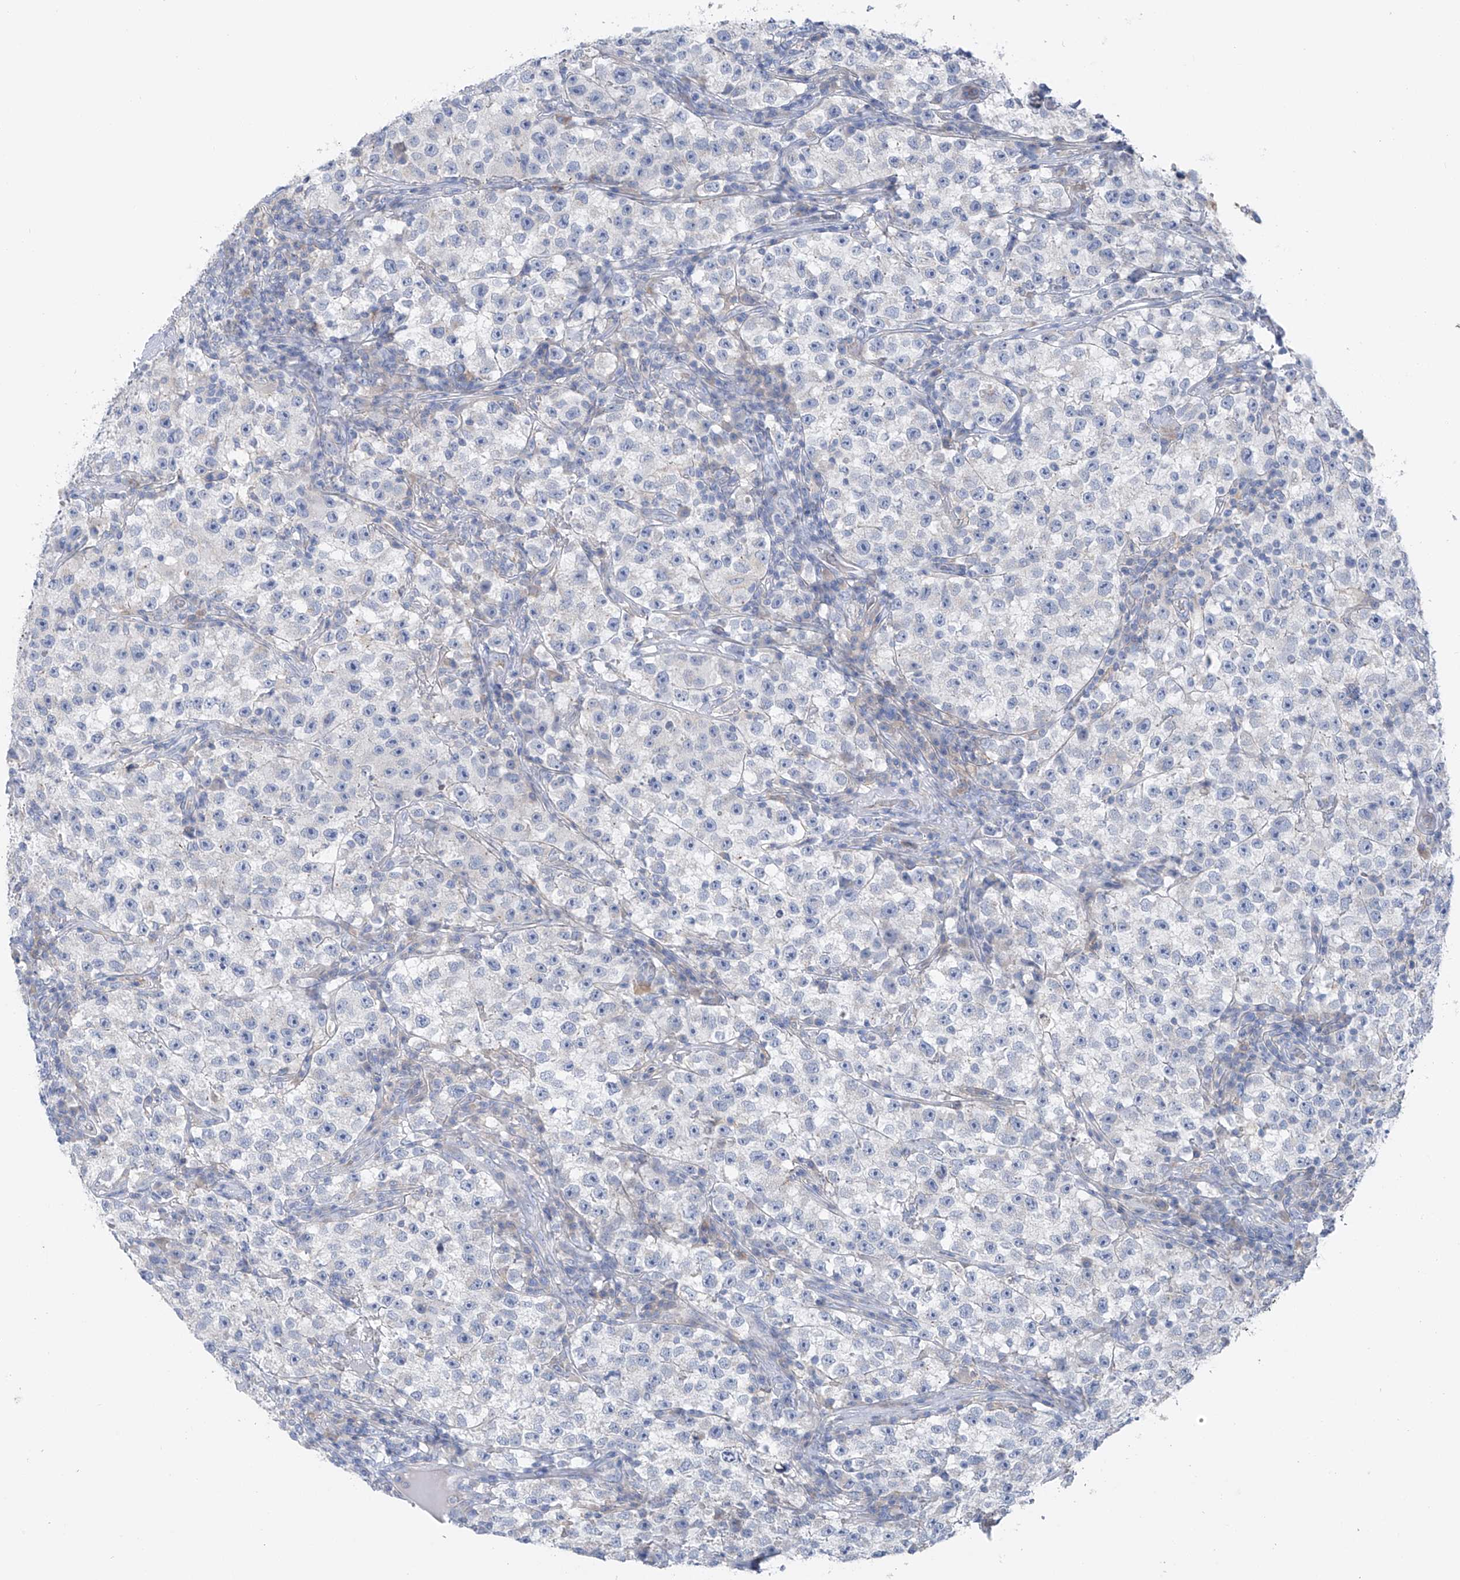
{"staining": {"intensity": "negative", "quantity": "none", "location": "none"}, "tissue": "testis cancer", "cell_type": "Tumor cells", "image_type": "cancer", "snomed": [{"axis": "morphology", "description": "Seminoma, NOS"}, {"axis": "topography", "description": "Testis"}], "caption": "Immunohistochemistry photomicrograph of testis cancer stained for a protein (brown), which exhibits no positivity in tumor cells.", "gene": "POMGNT2", "patient": {"sex": "male", "age": 22}}